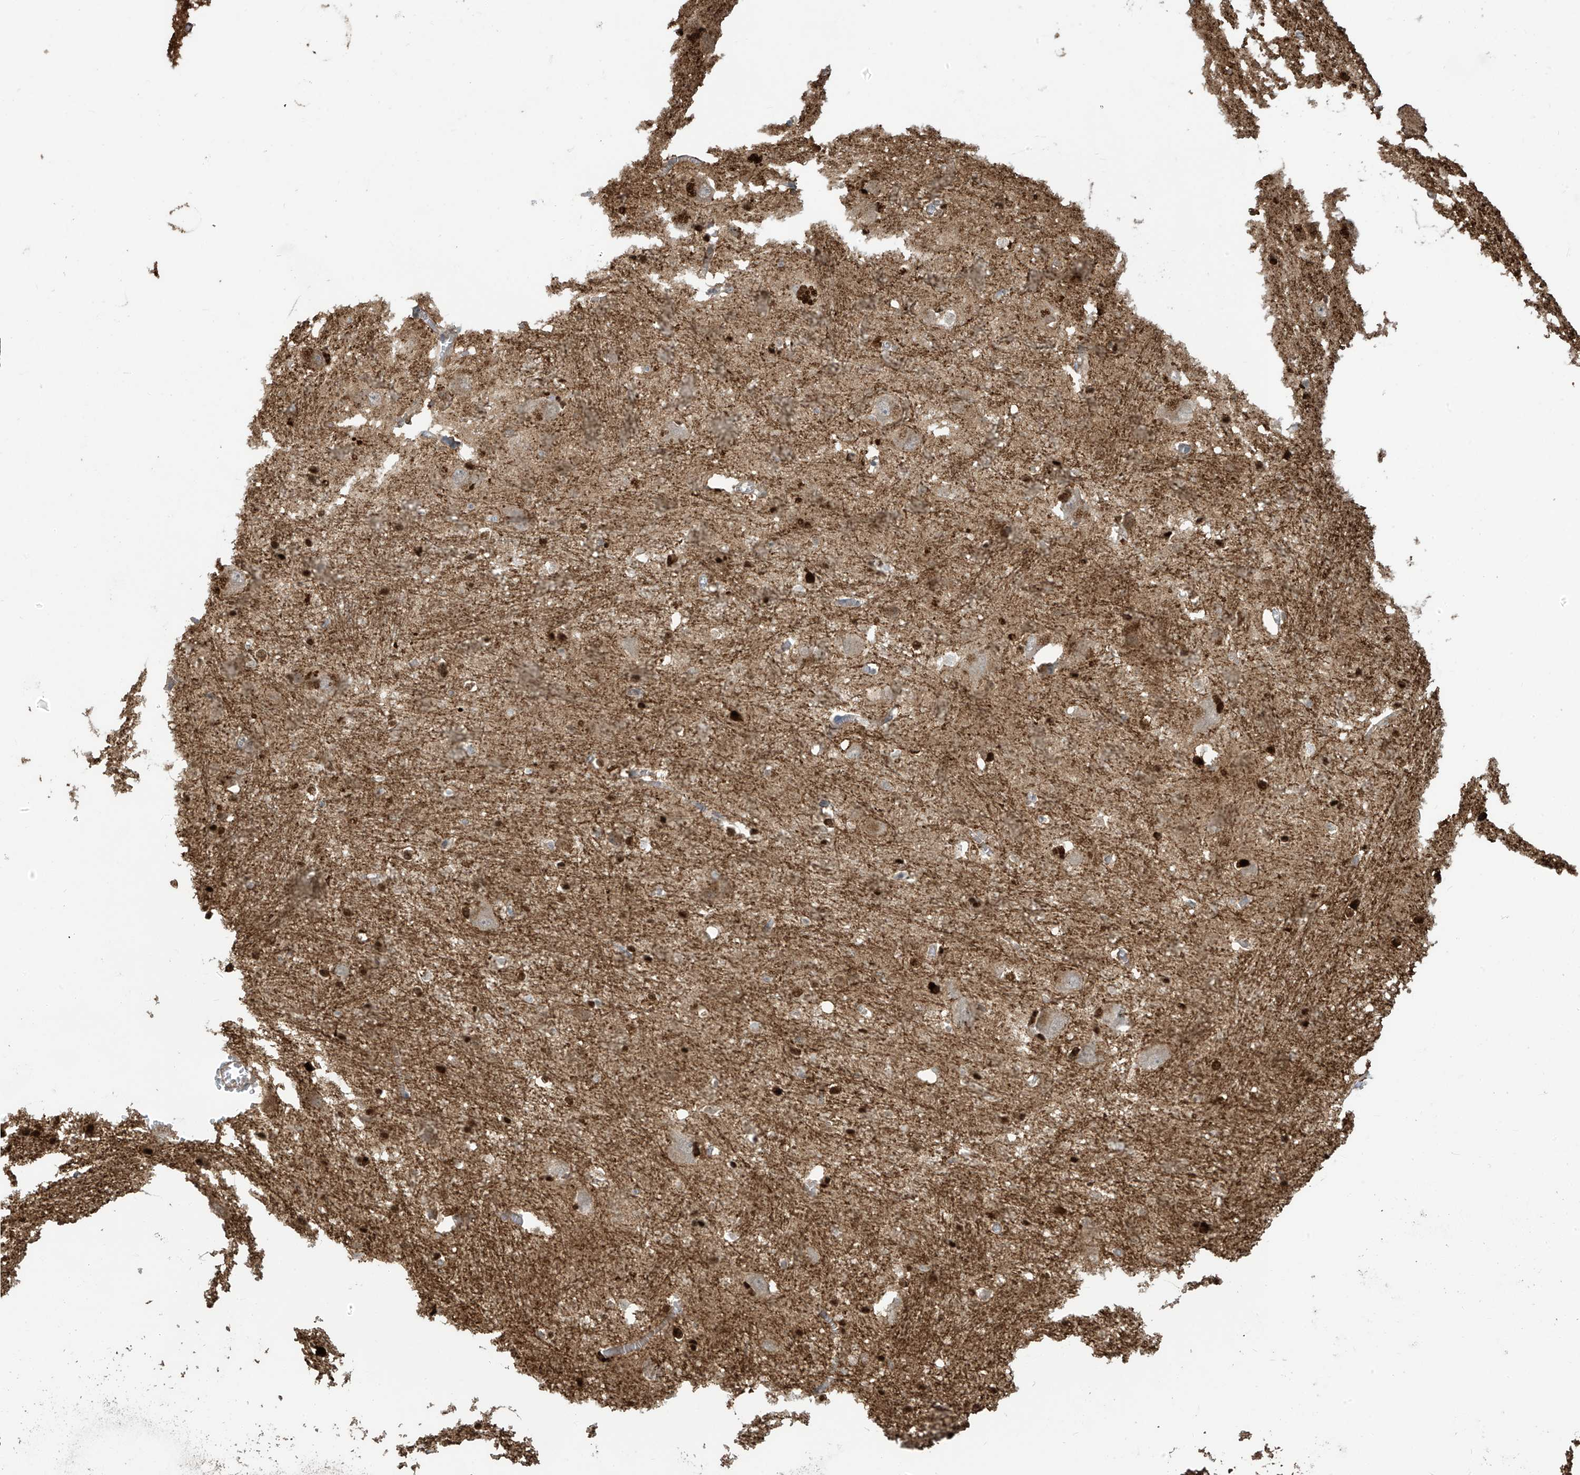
{"staining": {"intensity": "strong", "quantity": "25%-75%", "location": "cytoplasmic/membranous"}, "tissue": "caudate", "cell_type": "Glial cells", "image_type": "normal", "snomed": [{"axis": "morphology", "description": "Normal tissue, NOS"}, {"axis": "topography", "description": "Lateral ventricle wall"}], "caption": "A high amount of strong cytoplasmic/membranous positivity is identified in about 25%-75% of glial cells in unremarkable caudate.", "gene": "TAGAP", "patient": {"sex": "male", "age": 37}}